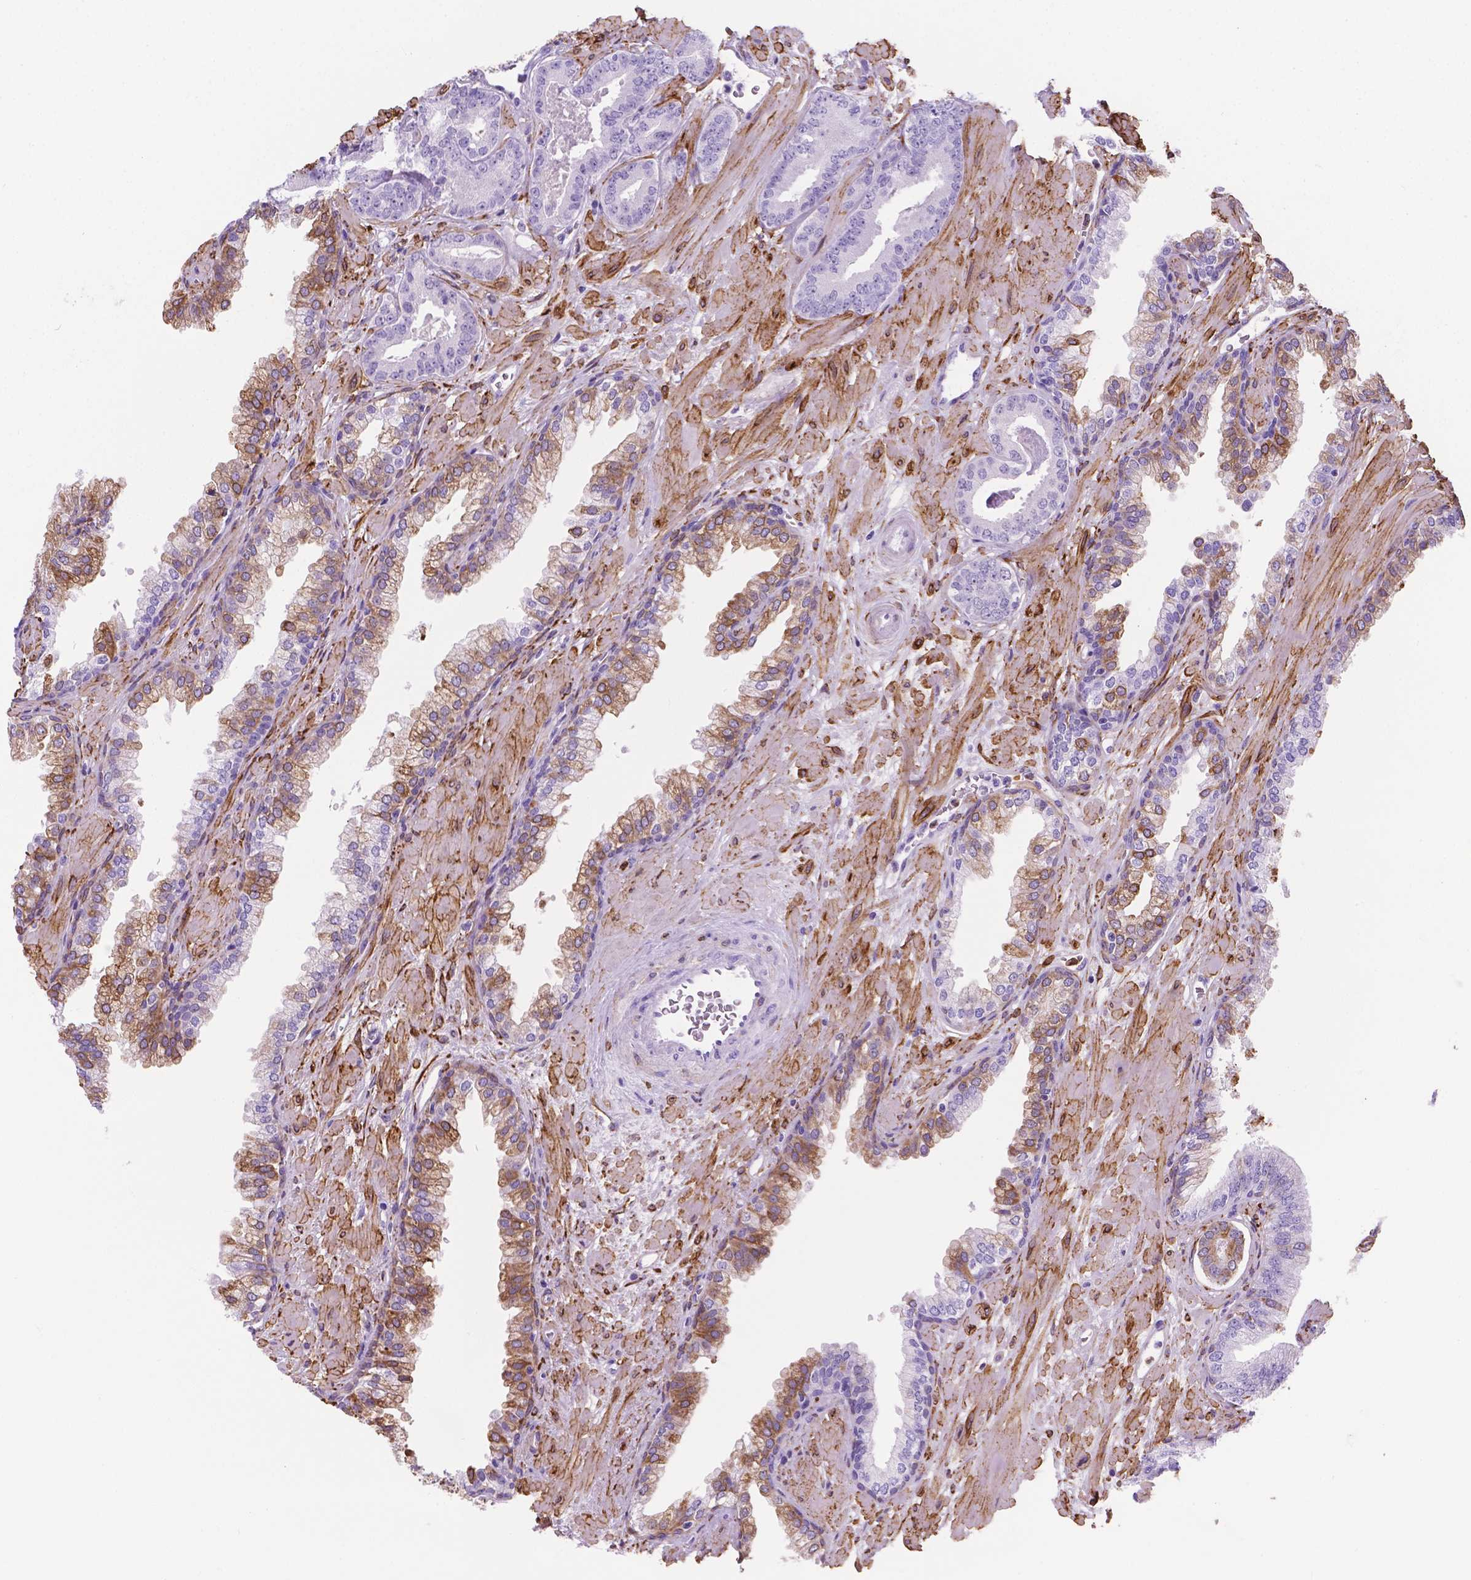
{"staining": {"intensity": "negative", "quantity": "none", "location": "none"}, "tissue": "prostate cancer", "cell_type": "Tumor cells", "image_type": "cancer", "snomed": [{"axis": "morphology", "description": "Adenocarcinoma, Low grade"}, {"axis": "topography", "description": "Prostate"}], "caption": "Prostate low-grade adenocarcinoma was stained to show a protein in brown. There is no significant expression in tumor cells. (Stains: DAB immunohistochemistry (IHC) with hematoxylin counter stain, Microscopy: brightfield microscopy at high magnification).", "gene": "MACF1", "patient": {"sex": "male", "age": 61}}